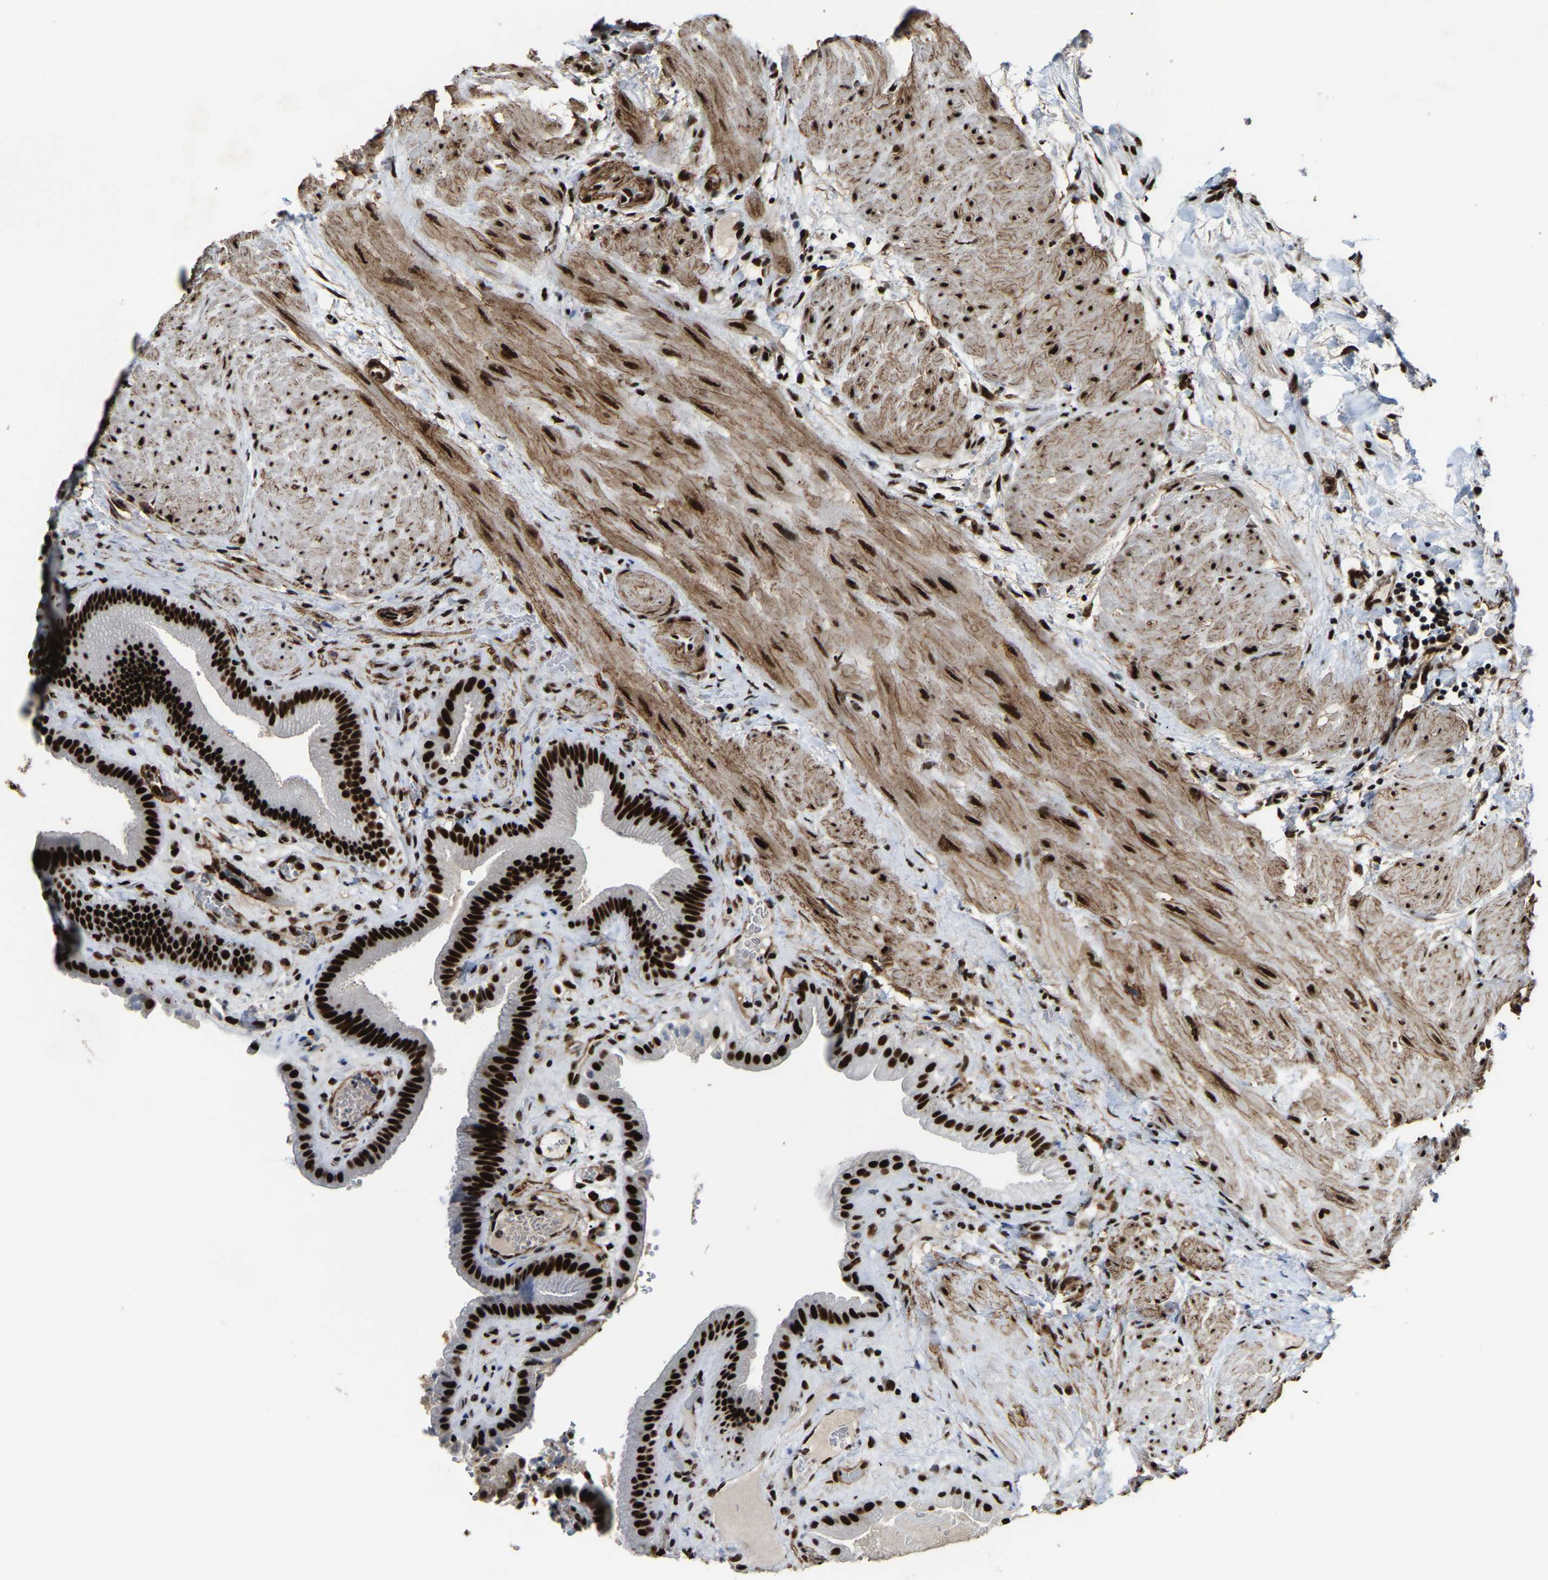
{"staining": {"intensity": "strong", "quantity": ">75%", "location": "nuclear"}, "tissue": "gallbladder", "cell_type": "Glandular cells", "image_type": "normal", "snomed": [{"axis": "morphology", "description": "Normal tissue, NOS"}, {"axis": "topography", "description": "Gallbladder"}], "caption": "A micrograph of human gallbladder stained for a protein shows strong nuclear brown staining in glandular cells.", "gene": "DDX5", "patient": {"sex": "male", "age": 49}}